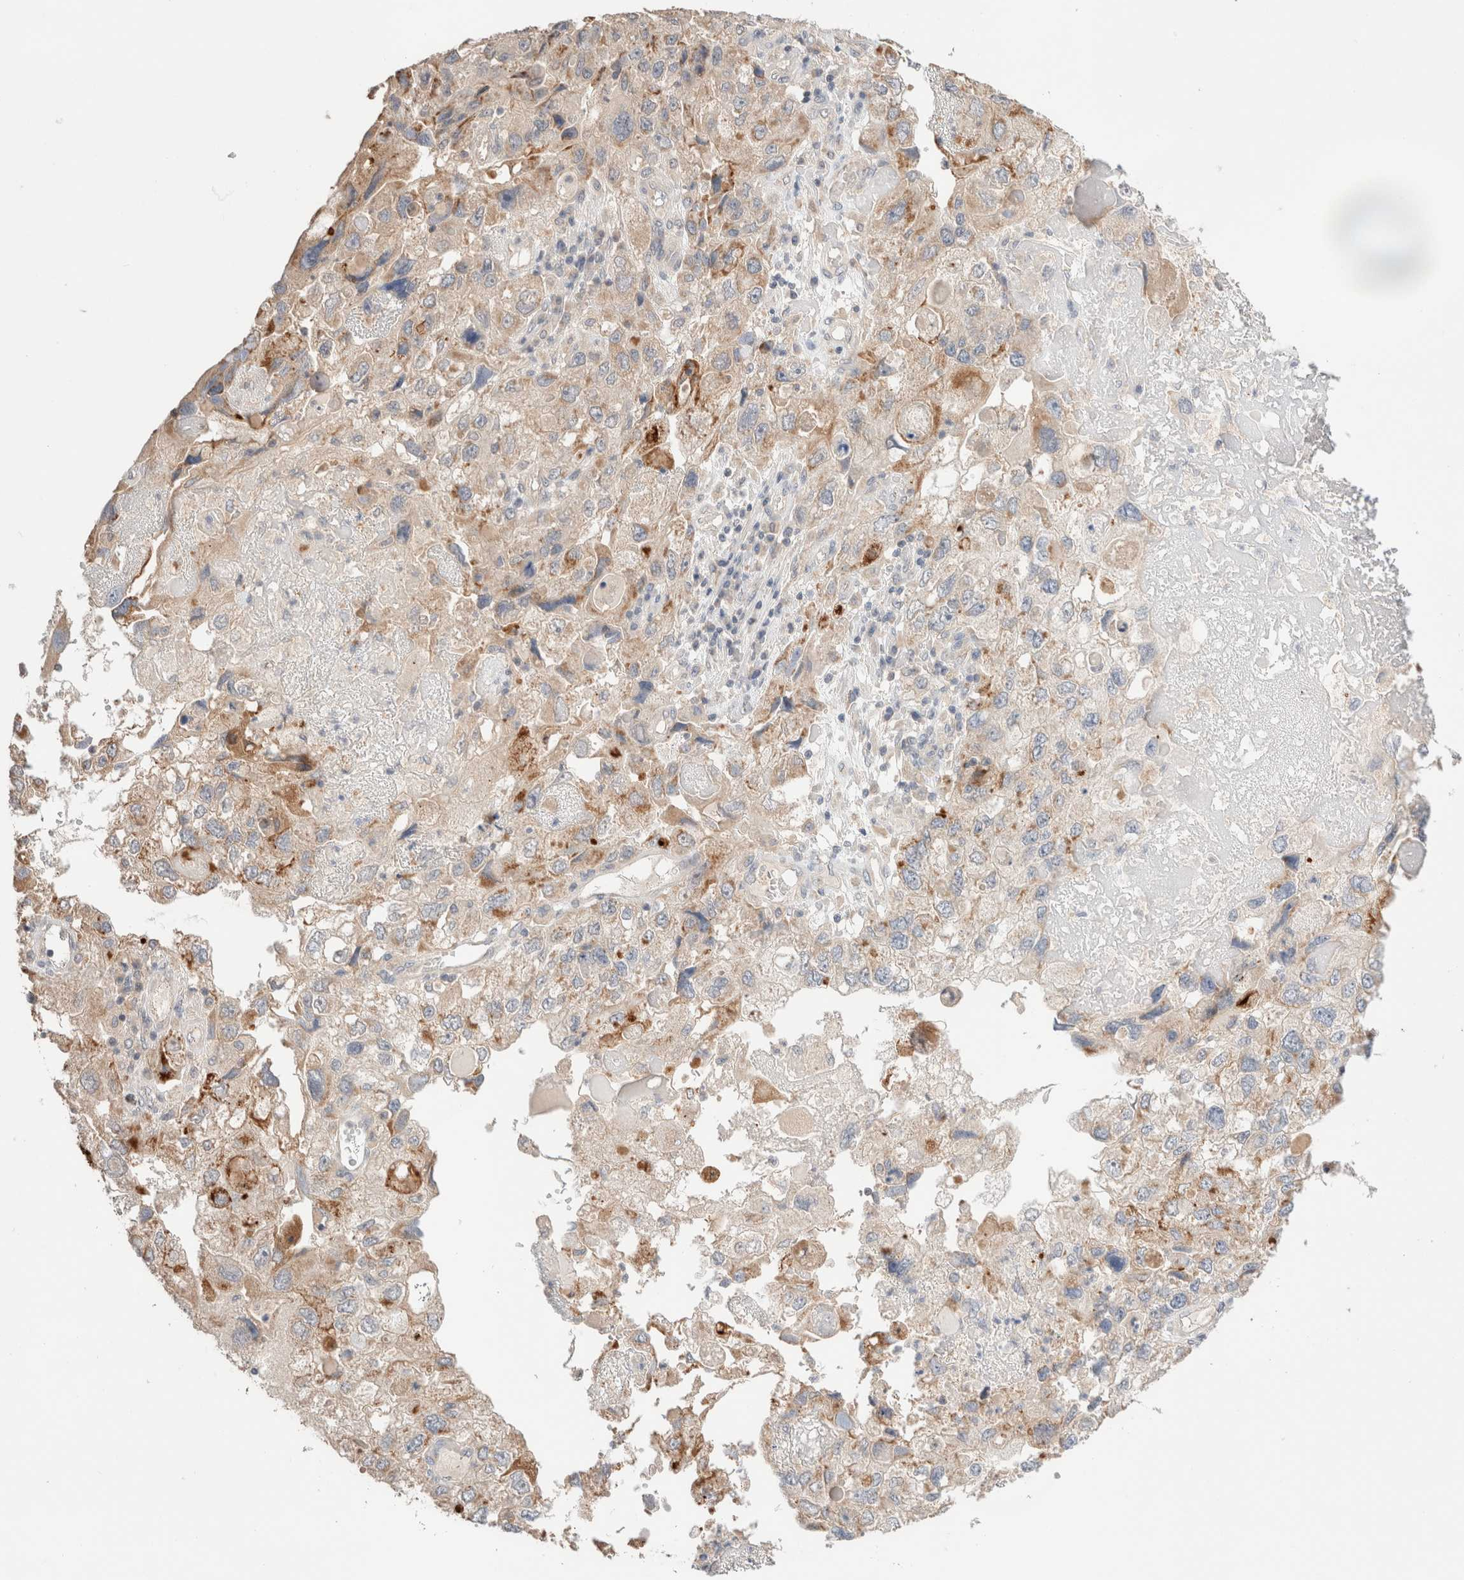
{"staining": {"intensity": "moderate", "quantity": "25%-75%", "location": "cytoplasmic/membranous"}, "tissue": "endometrial cancer", "cell_type": "Tumor cells", "image_type": "cancer", "snomed": [{"axis": "morphology", "description": "Adenocarcinoma, NOS"}, {"axis": "topography", "description": "Endometrium"}], "caption": "Endometrial cancer (adenocarcinoma) was stained to show a protein in brown. There is medium levels of moderate cytoplasmic/membranous expression in approximately 25%-75% of tumor cells. The staining was performed using DAB (3,3'-diaminobenzidine), with brown indicating positive protein expression. Nuclei are stained blue with hematoxylin.", "gene": "TRIM41", "patient": {"sex": "female", "age": 49}}